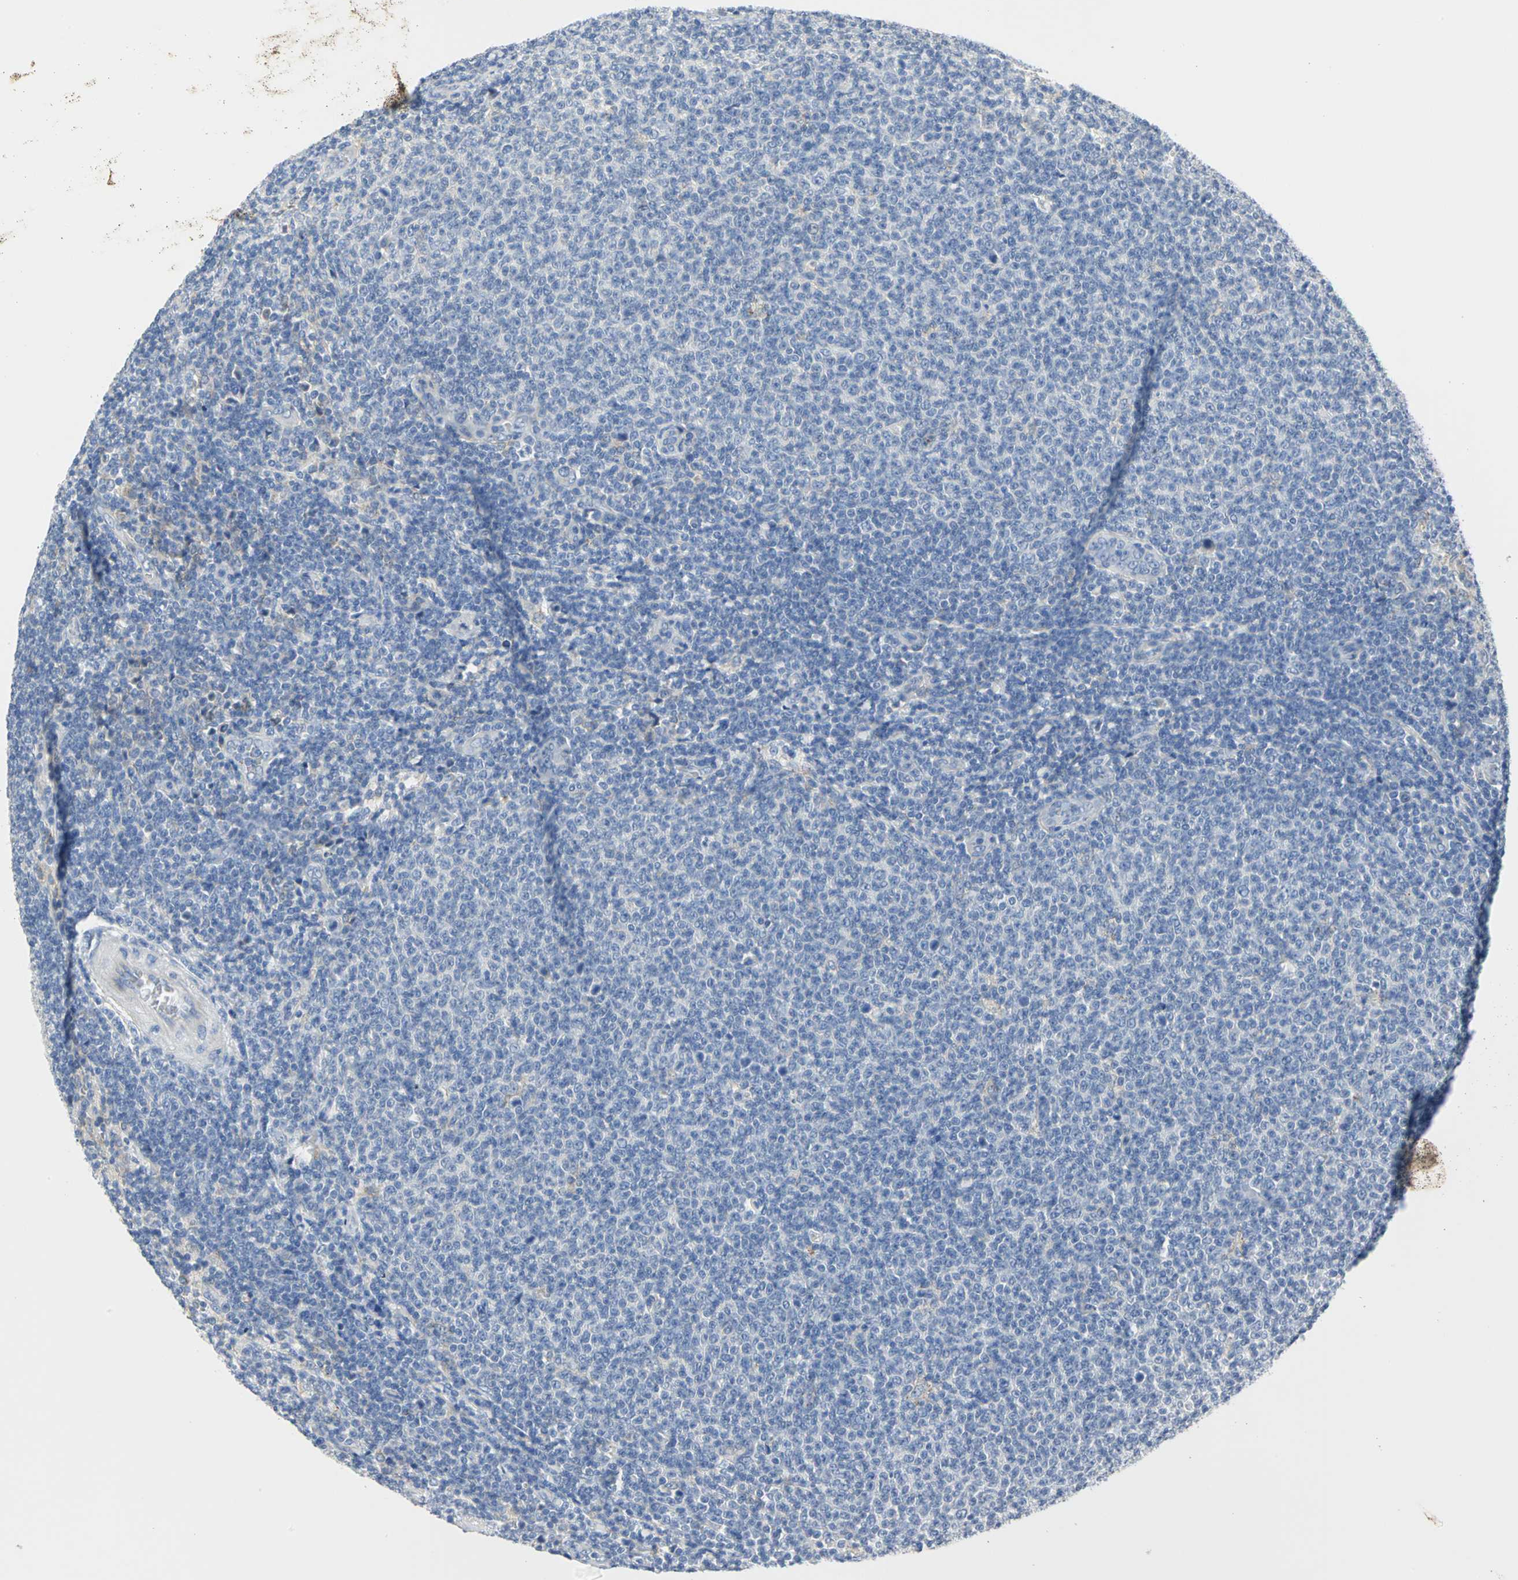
{"staining": {"intensity": "negative", "quantity": "none", "location": "none"}, "tissue": "lymphoma", "cell_type": "Tumor cells", "image_type": "cancer", "snomed": [{"axis": "morphology", "description": "Malignant lymphoma, non-Hodgkin's type, Low grade"}, {"axis": "topography", "description": "Lymph node"}], "caption": "Immunohistochemical staining of malignant lymphoma, non-Hodgkin's type (low-grade) reveals no significant positivity in tumor cells.", "gene": "GNRH2", "patient": {"sex": "male", "age": 66}}